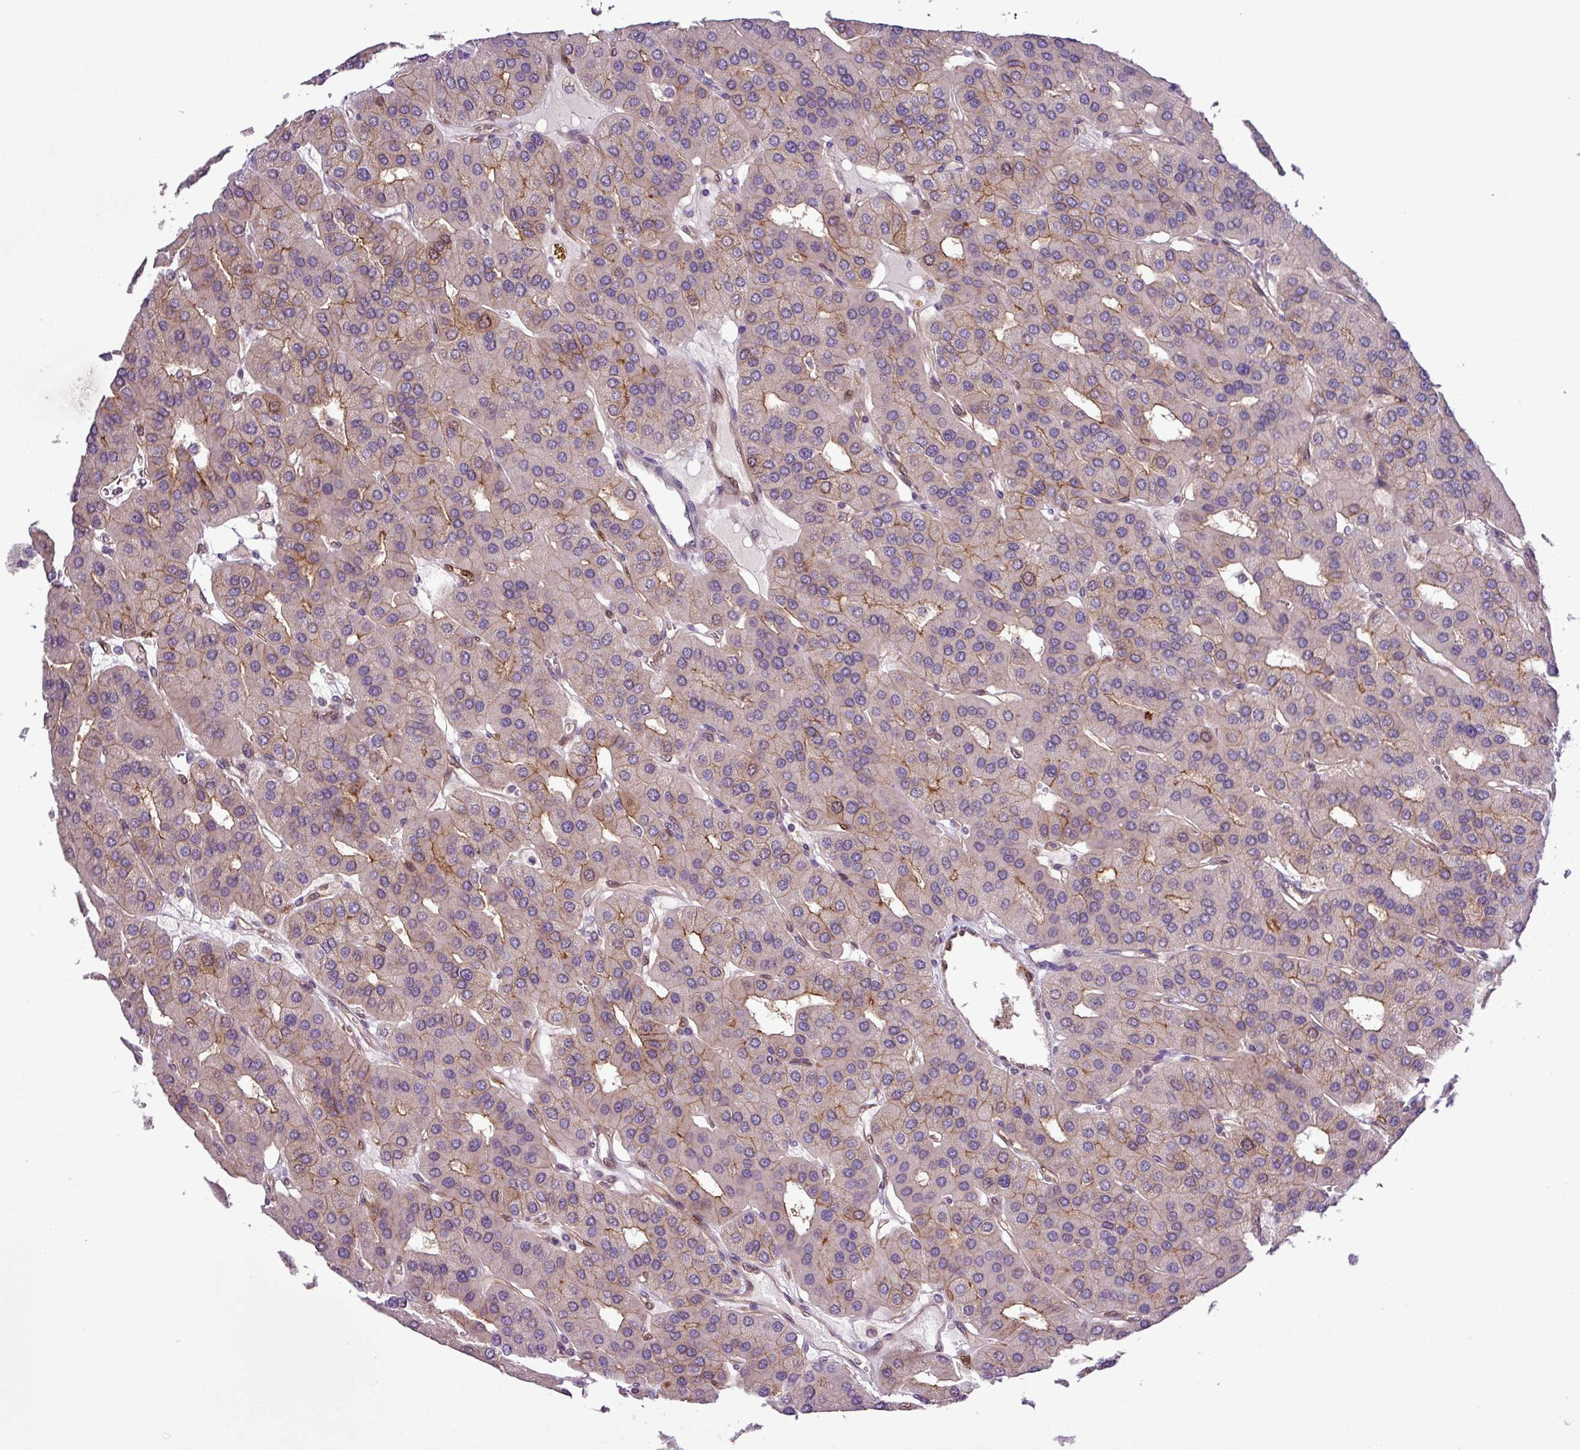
{"staining": {"intensity": "moderate", "quantity": "<25%", "location": "cytoplasmic/membranous"}, "tissue": "parathyroid gland", "cell_type": "Glandular cells", "image_type": "normal", "snomed": [{"axis": "morphology", "description": "Normal tissue, NOS"}, {"axis": "morphology", "description": "Adenoma, NOS"}, {"axis": "topography", "description": "Parathyroid gland"}], "caption": "IHC micrograph of unremarkable parathyroid gland: parathyroid gland stained using immunohistochemistry displays low levels of moderate protein expression localized specifically in the cytoplasmic/membranous of glandular cells, appearing as a cytoplasmic/membranous brown color.", "gene": "CARHSP1", "patient": {"sex": "female", "age": 86}}